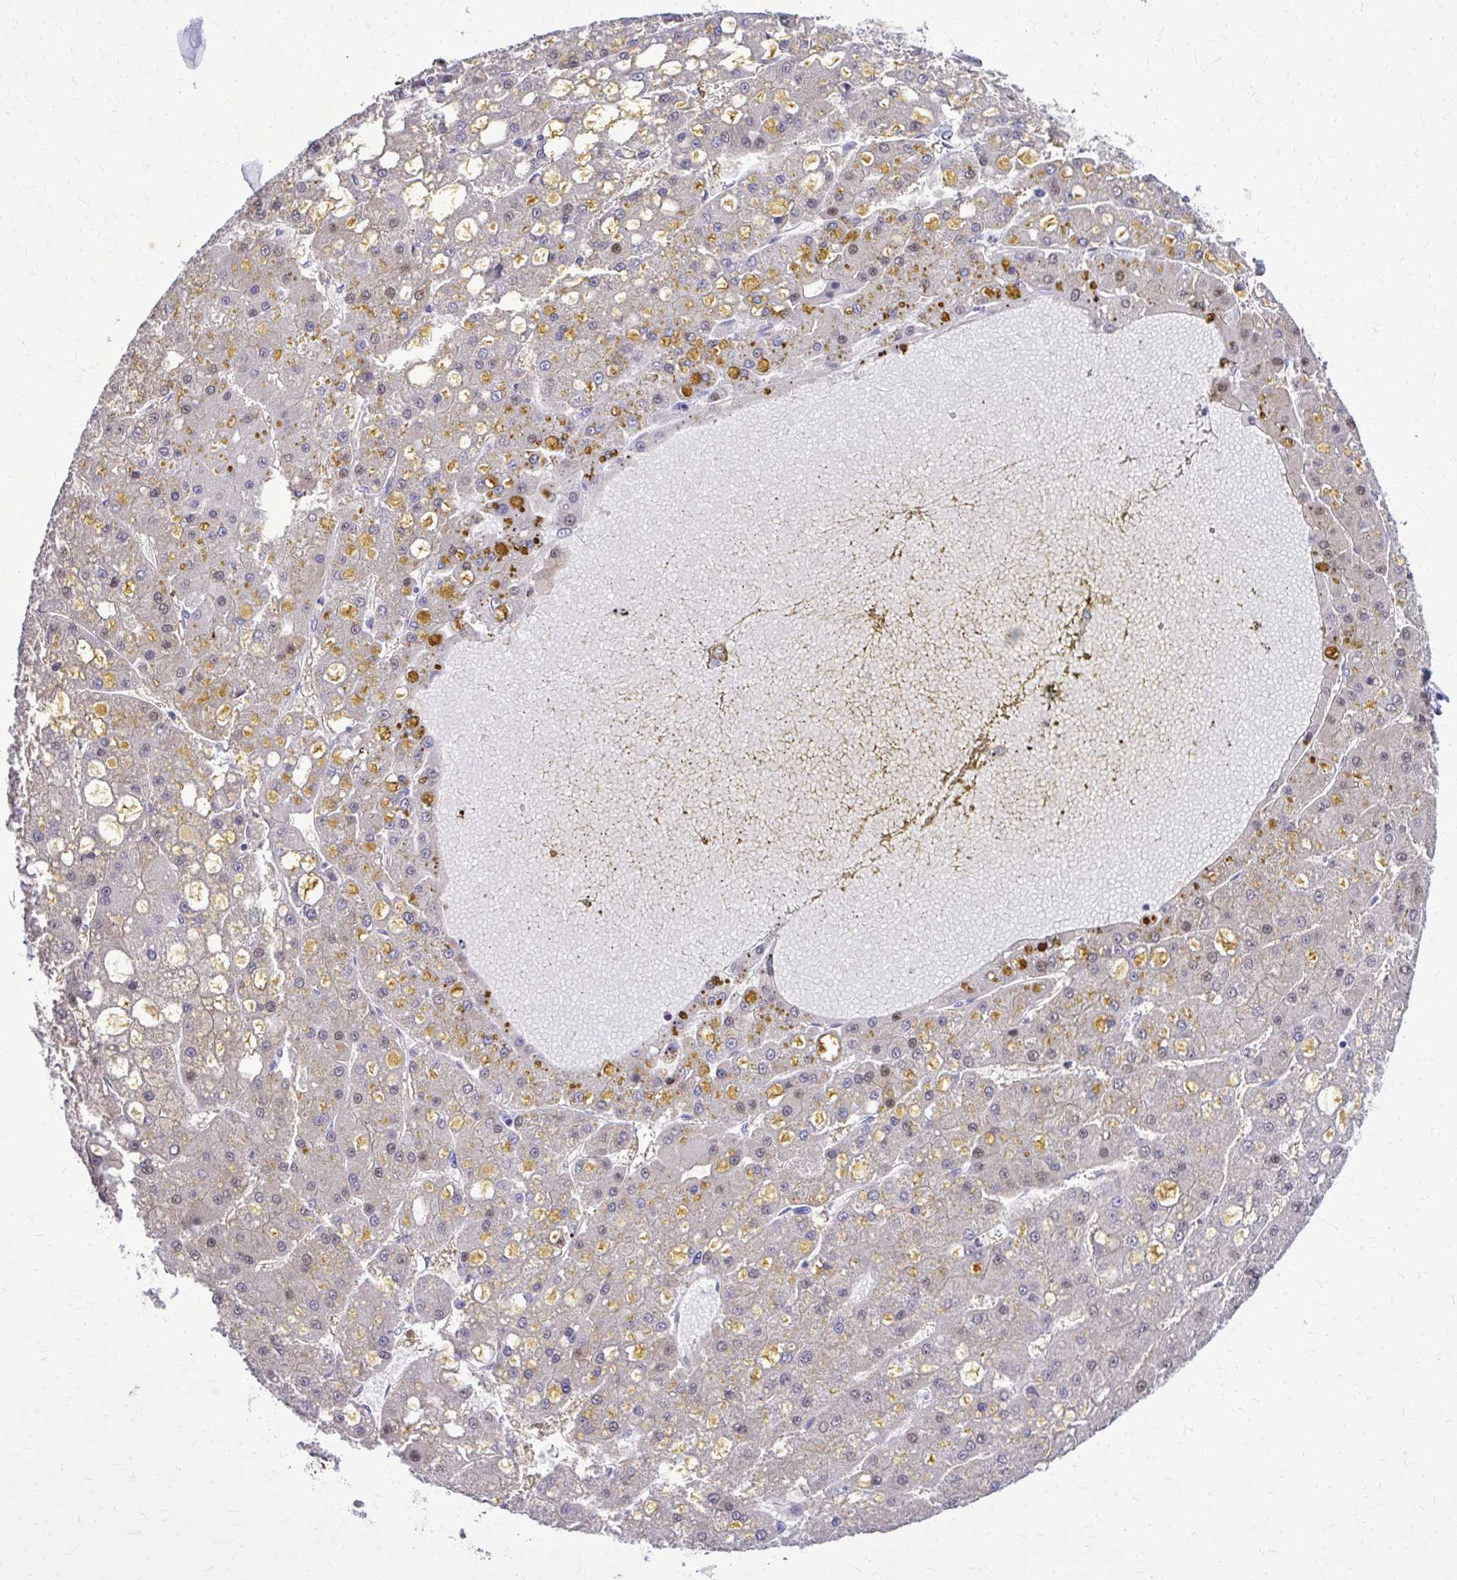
{"staining": {"intensity": "negative", "quantity": "none", "location": "none"}, "tissue": "liver cancer", "cell_type": "Tumor cells", "image_type": "cancer", "snomed": [{"axis": "morphology", "description": "Carcinoma, Hepatocellular, NOS"}, {"axis": "topography", "description": "Liver"}], "caption": "An image of liver cancer (hepatocellular carcinoma) stained for a protein demonstrates no brown staining in tumor cells.", "gene": "RASL11B", "patient": {"sex": "male", "age": 67}}